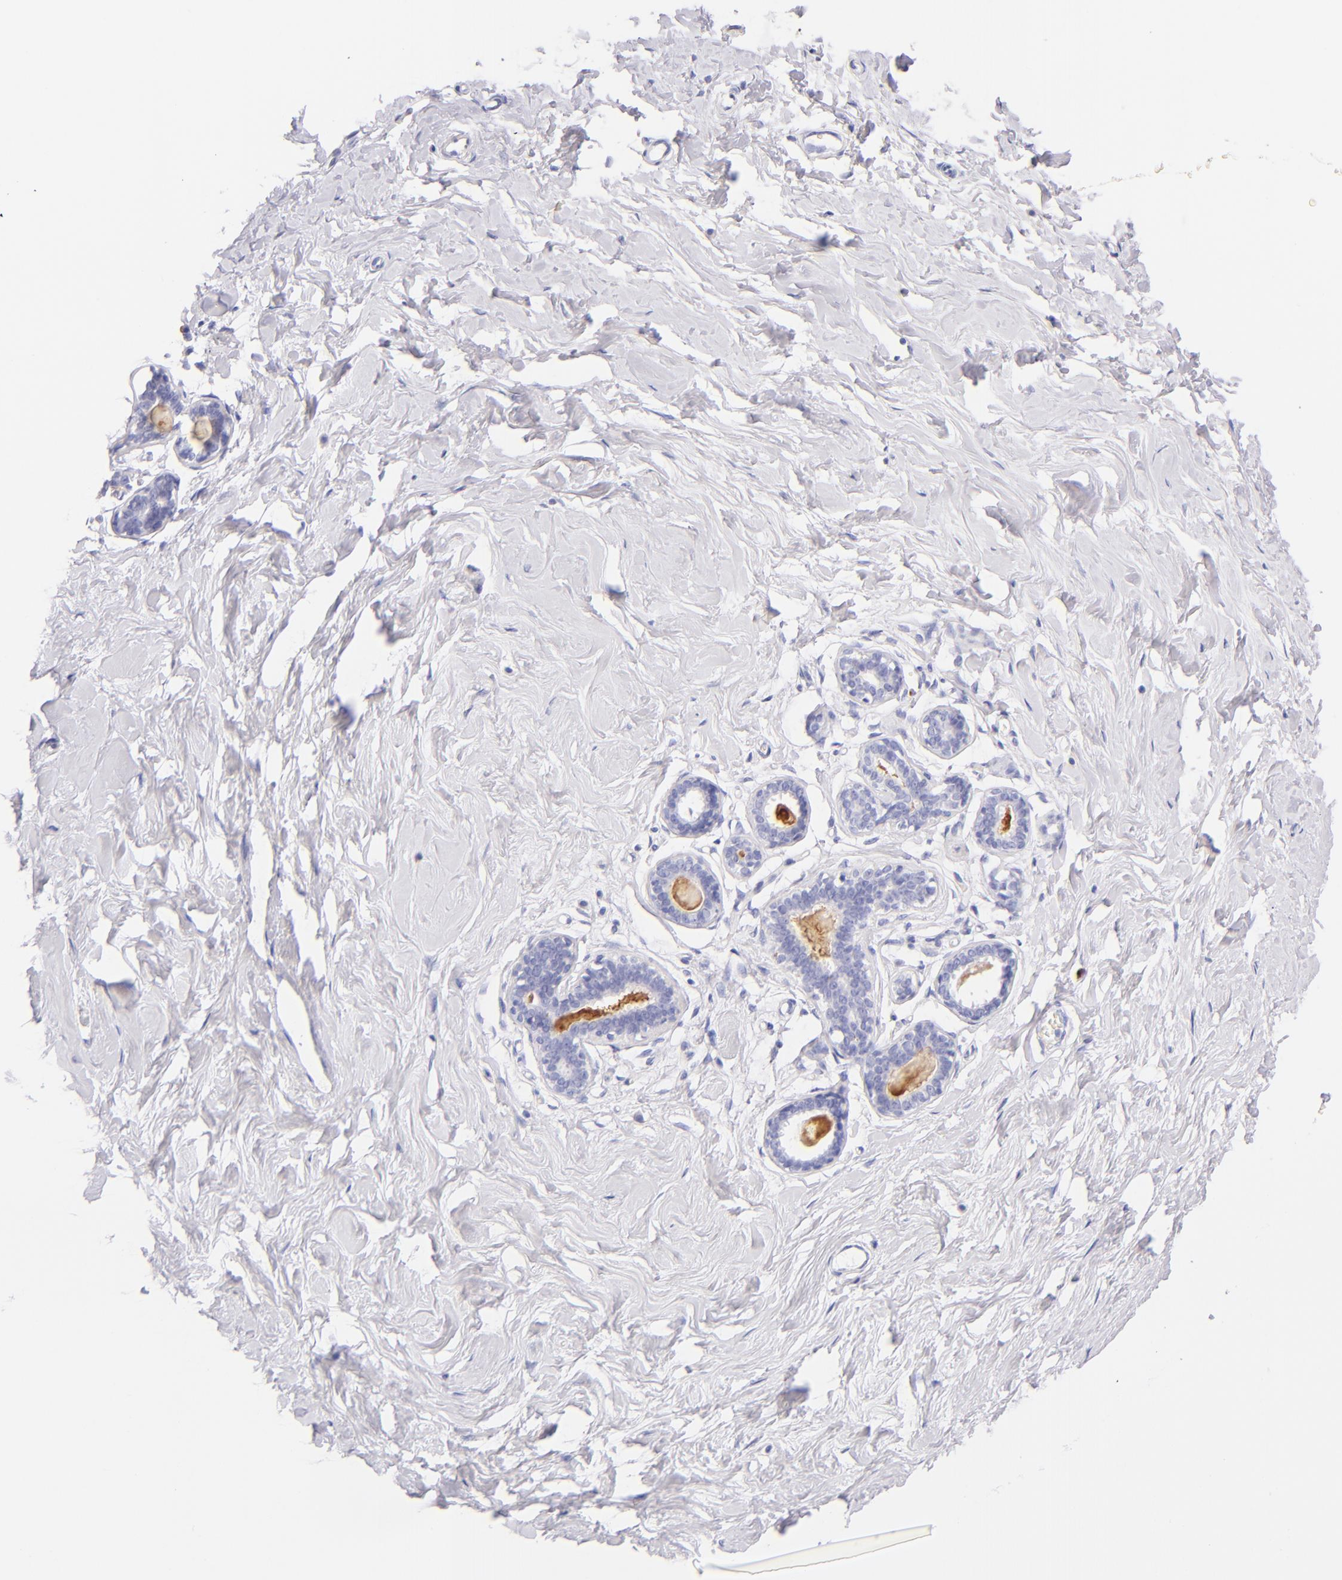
{"staining": {"intensity": "negative", "quantity": "none", "location": "none"}, "tissue": "breast", "cell_type": "Adipocytes", "image_type": "normal", "snomed": [{"axis": "morphology", "description": "Normal tissue, NOS"}, {"axis": "topography", "description": "Breast"}], "caption": "The IHC image has no significant expression in adipocytes of breast. The staining was performed using DAB (3,3'-diaminobenzidine) to visualize the protein expression in brown, while the nuclei were stained in blue with hematoxylin (Magnification: 20x).", "gene": "SDC1", "patient": {"sex": "female", "age": 23}}